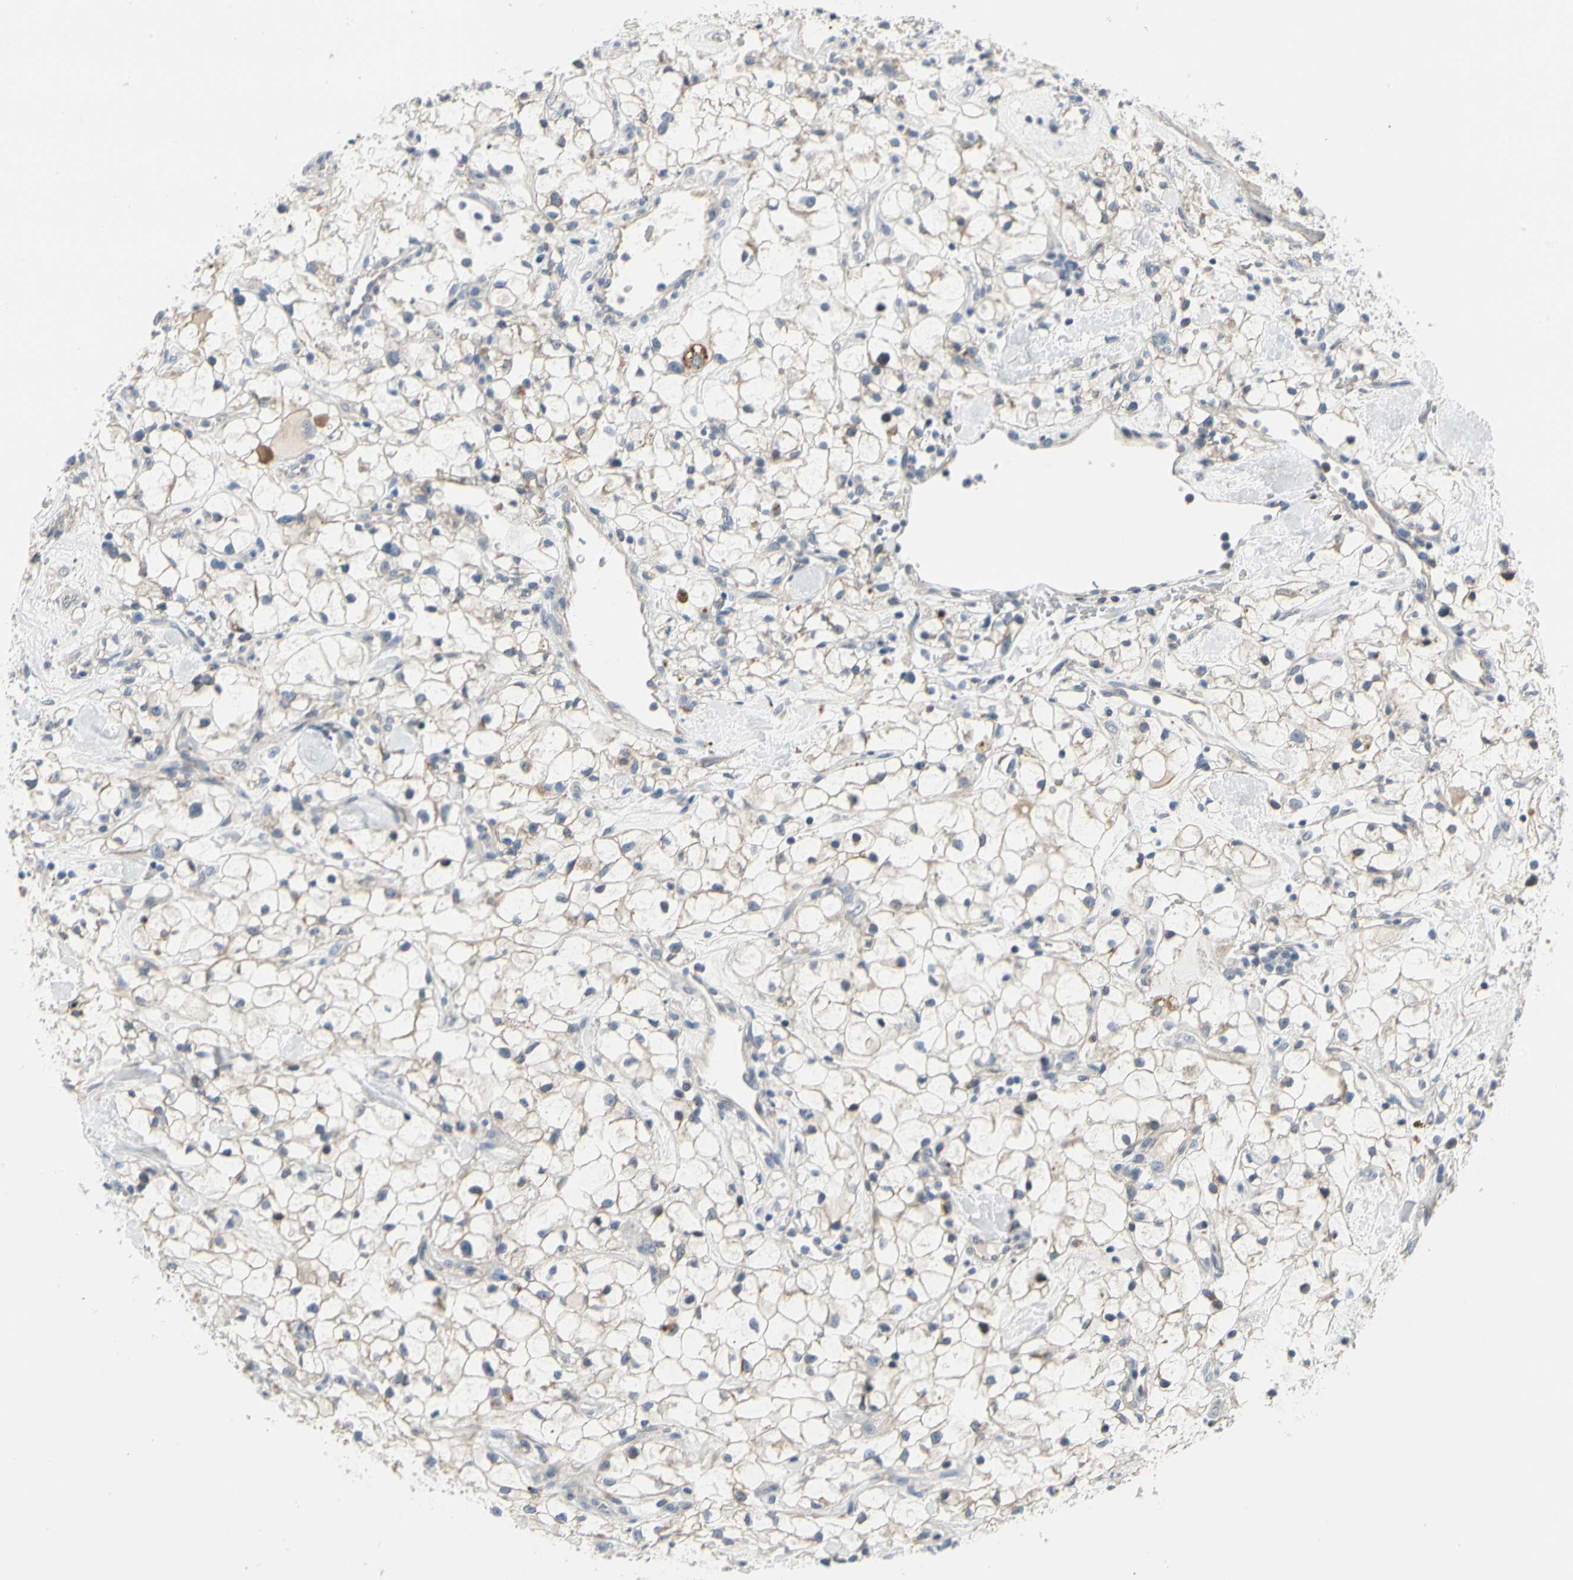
{"staining": {"intensity": "negative", "quantity": "none", "location": "none"}, "tissue": "renal cancer", "cell_type": "Tumor cells", "image_type": "cancer", "snomed": [{"axis": "morphology", "description": "Adenocarcinoma, NOS"}, {"axis": "topography", "description": "Kidney"}], "caption": "Photomicrograph shows no protein staining in tumor cells of renal adenocarcinoma tissue.", "gene": "NFASC", "patient": {"sex": "female", "age": 60}}